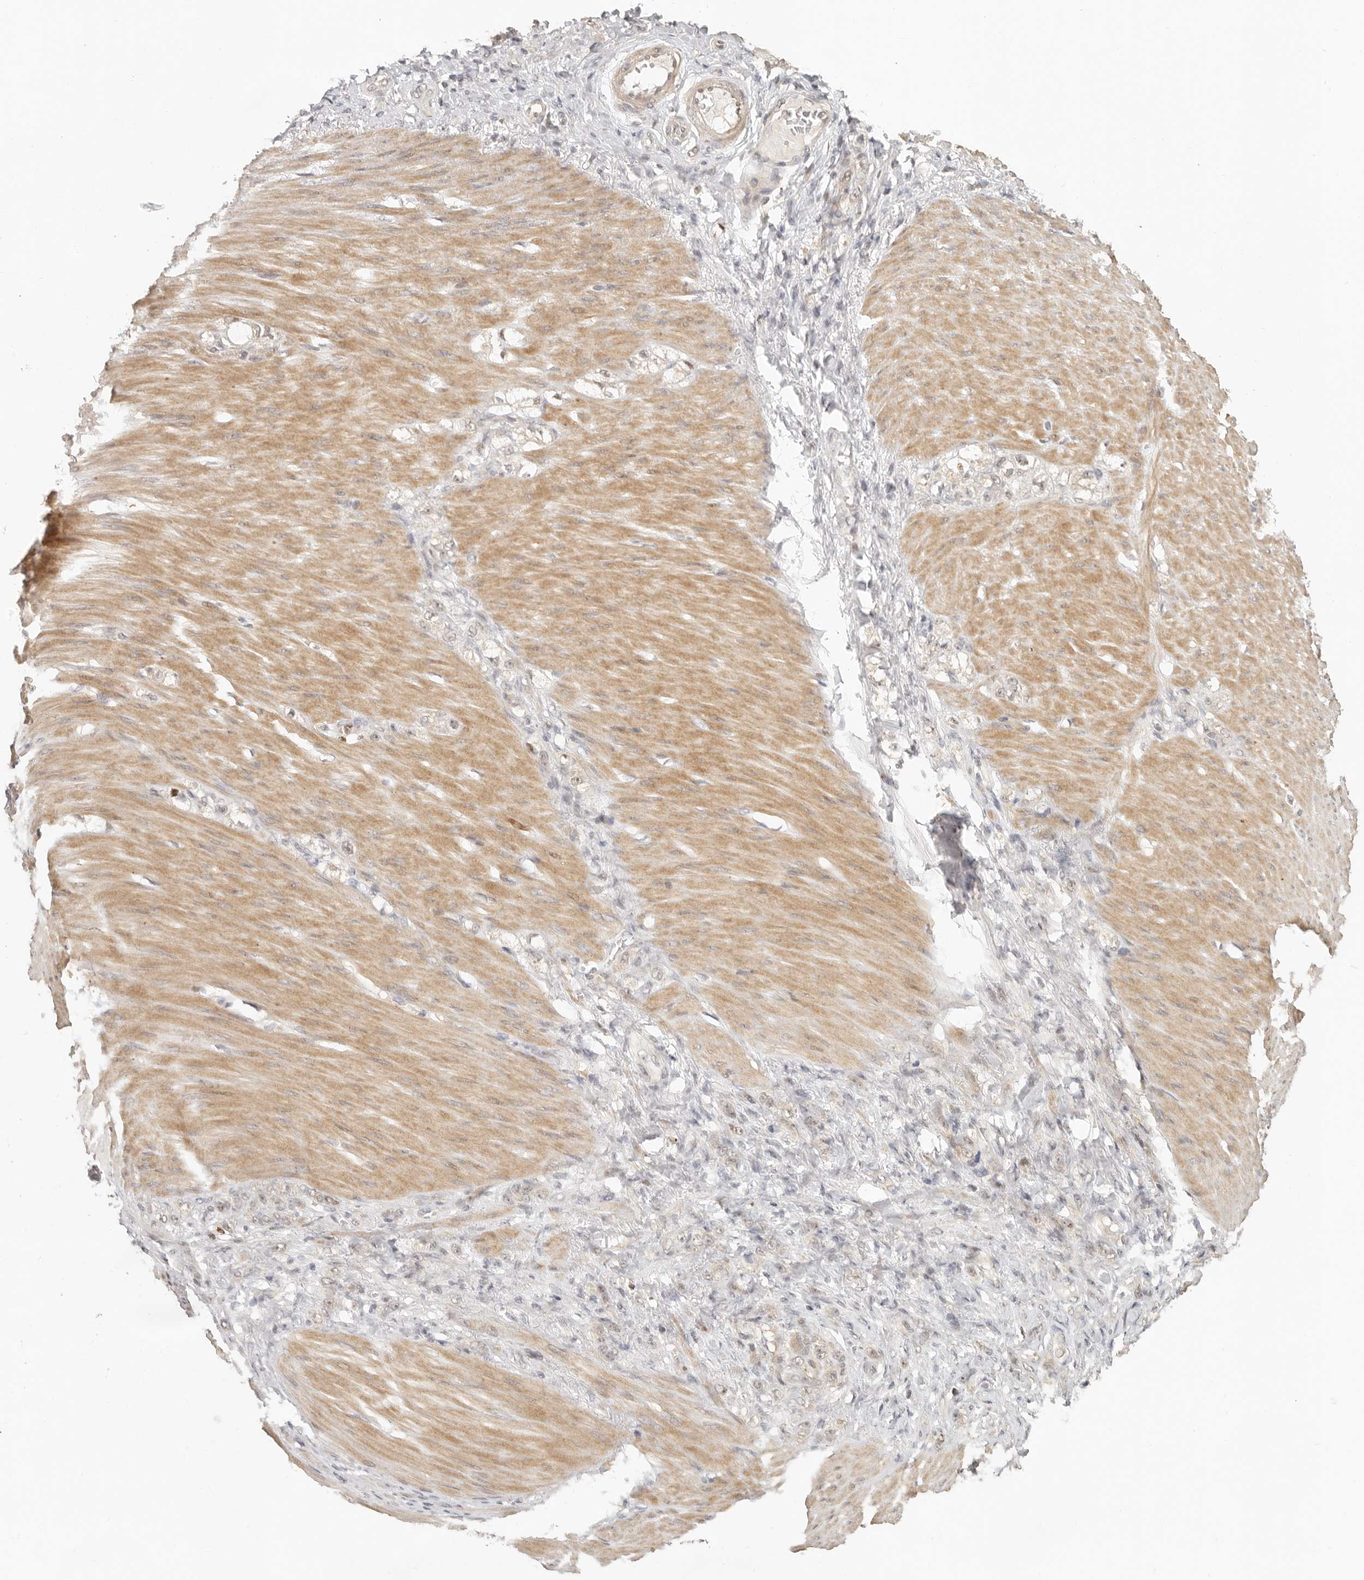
{"staining": {"intensity": "weak", "quantity": "25%-75%", "location": "nuclear"}, "tissue": "stomach cancer", "cell_type": "Tumor cells", "image_type": "cancer", "snomed": [{"axis": "morphology", "description": "Normal tissue, NOS"}, {"axis": "morphology", "description": "Adenocarcinoma, NOS"}, {"axis": "topography", "description": "Stomach"}], "caption": "IHC of human stomach cancer reveals low levels of weak nuclear positivity in approximately 25%-75% of tumor cells.", "gene": "GPBP1L1", "patient": {"sex": "male", "age": 82}}